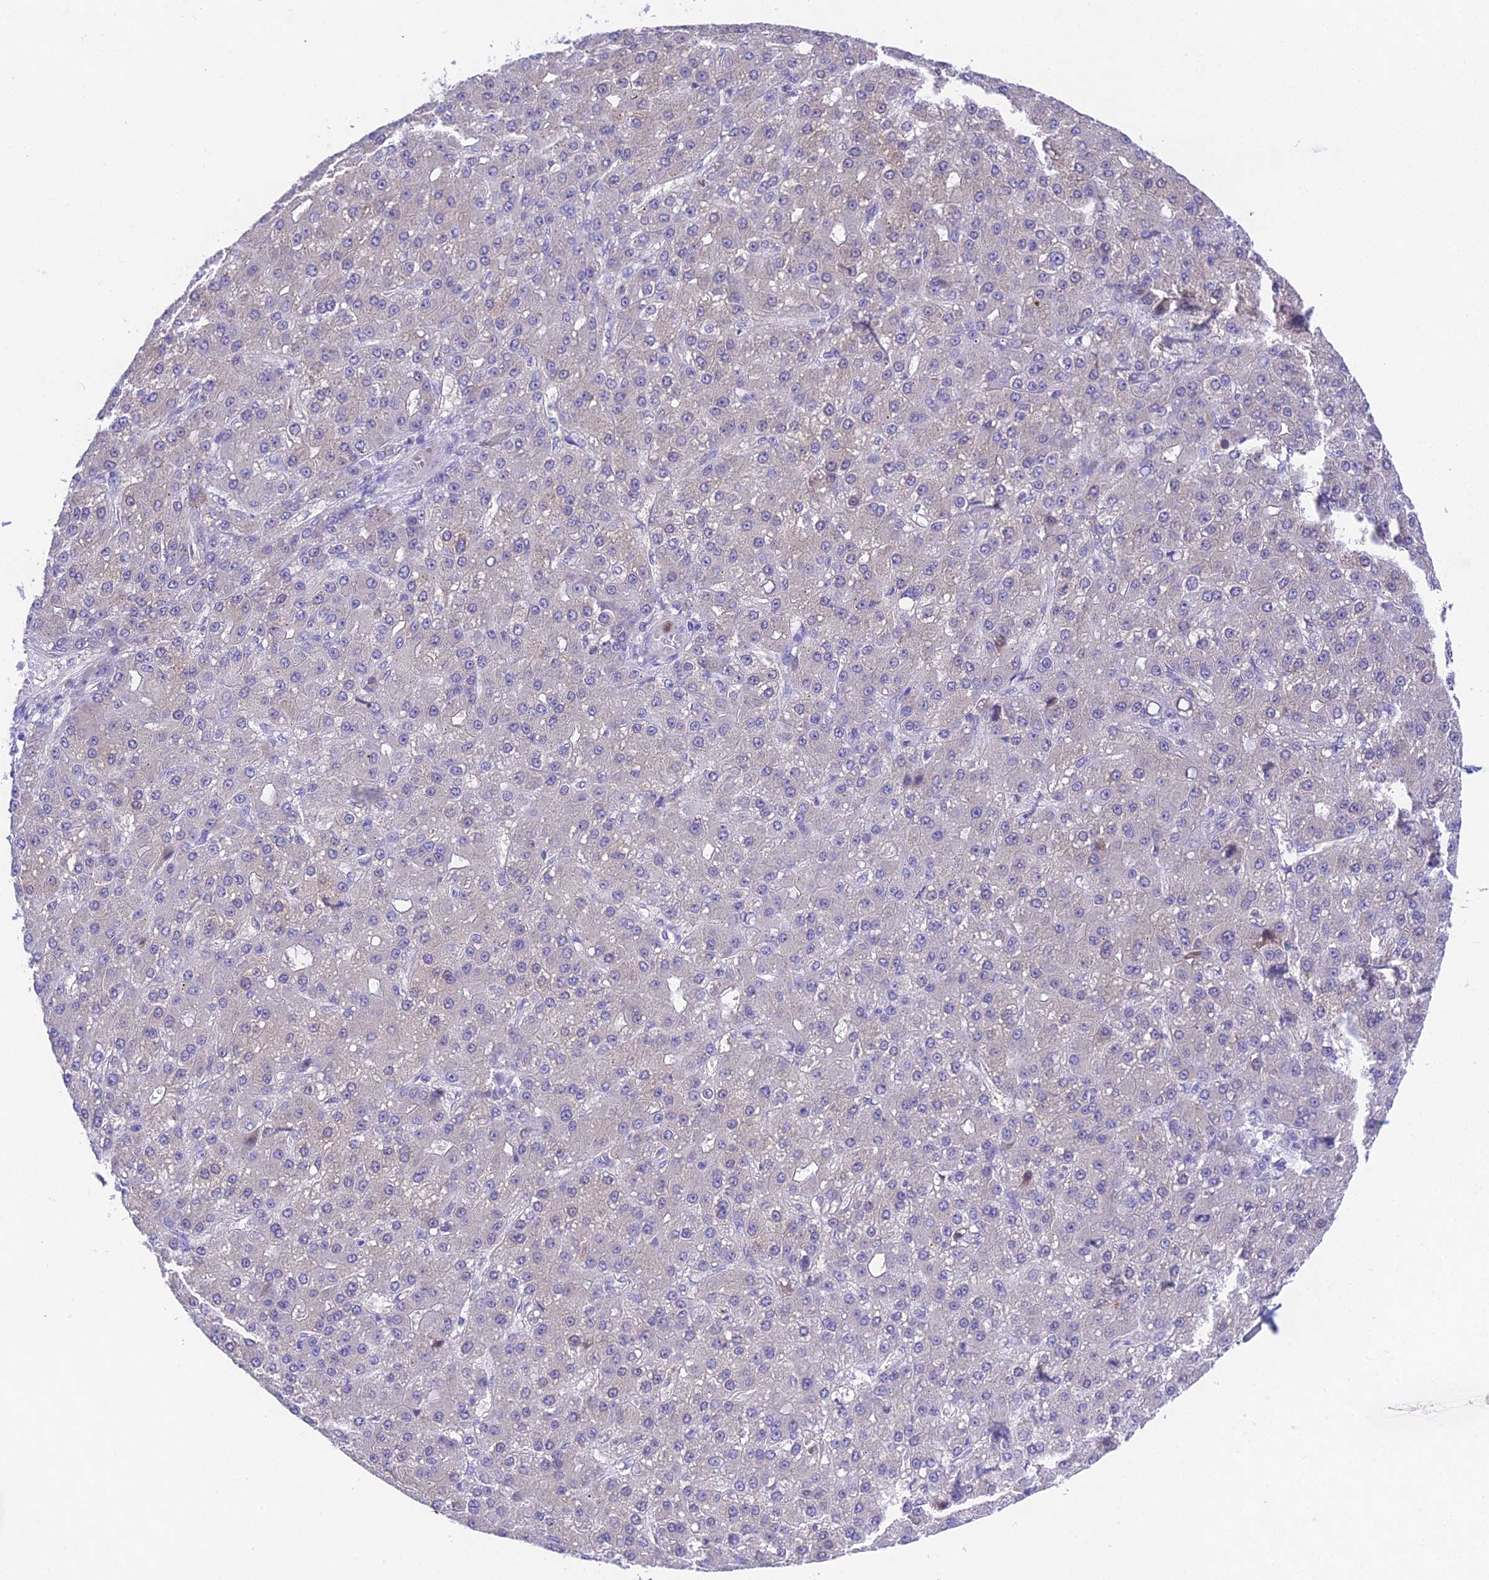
{"staining": {"intensity": "negative", "quantity": "none", "location": "none"}, "tissue": "liver cancer", "cell_type": "Tumor cells", "image_type": "cancer", "snomed": [{"axis": "morphology", "description": "Carcinoma, Hepatocellular, NOS"}, {"axis": "topography", "description": "Liver"}], "caption": "This is an IHC histopathology image of human hepatocellular carcinoma (liver). There is no staining in tumor cells.", "gene": "KIAA0408", "patient": {"sex": "male", "age": 67}}